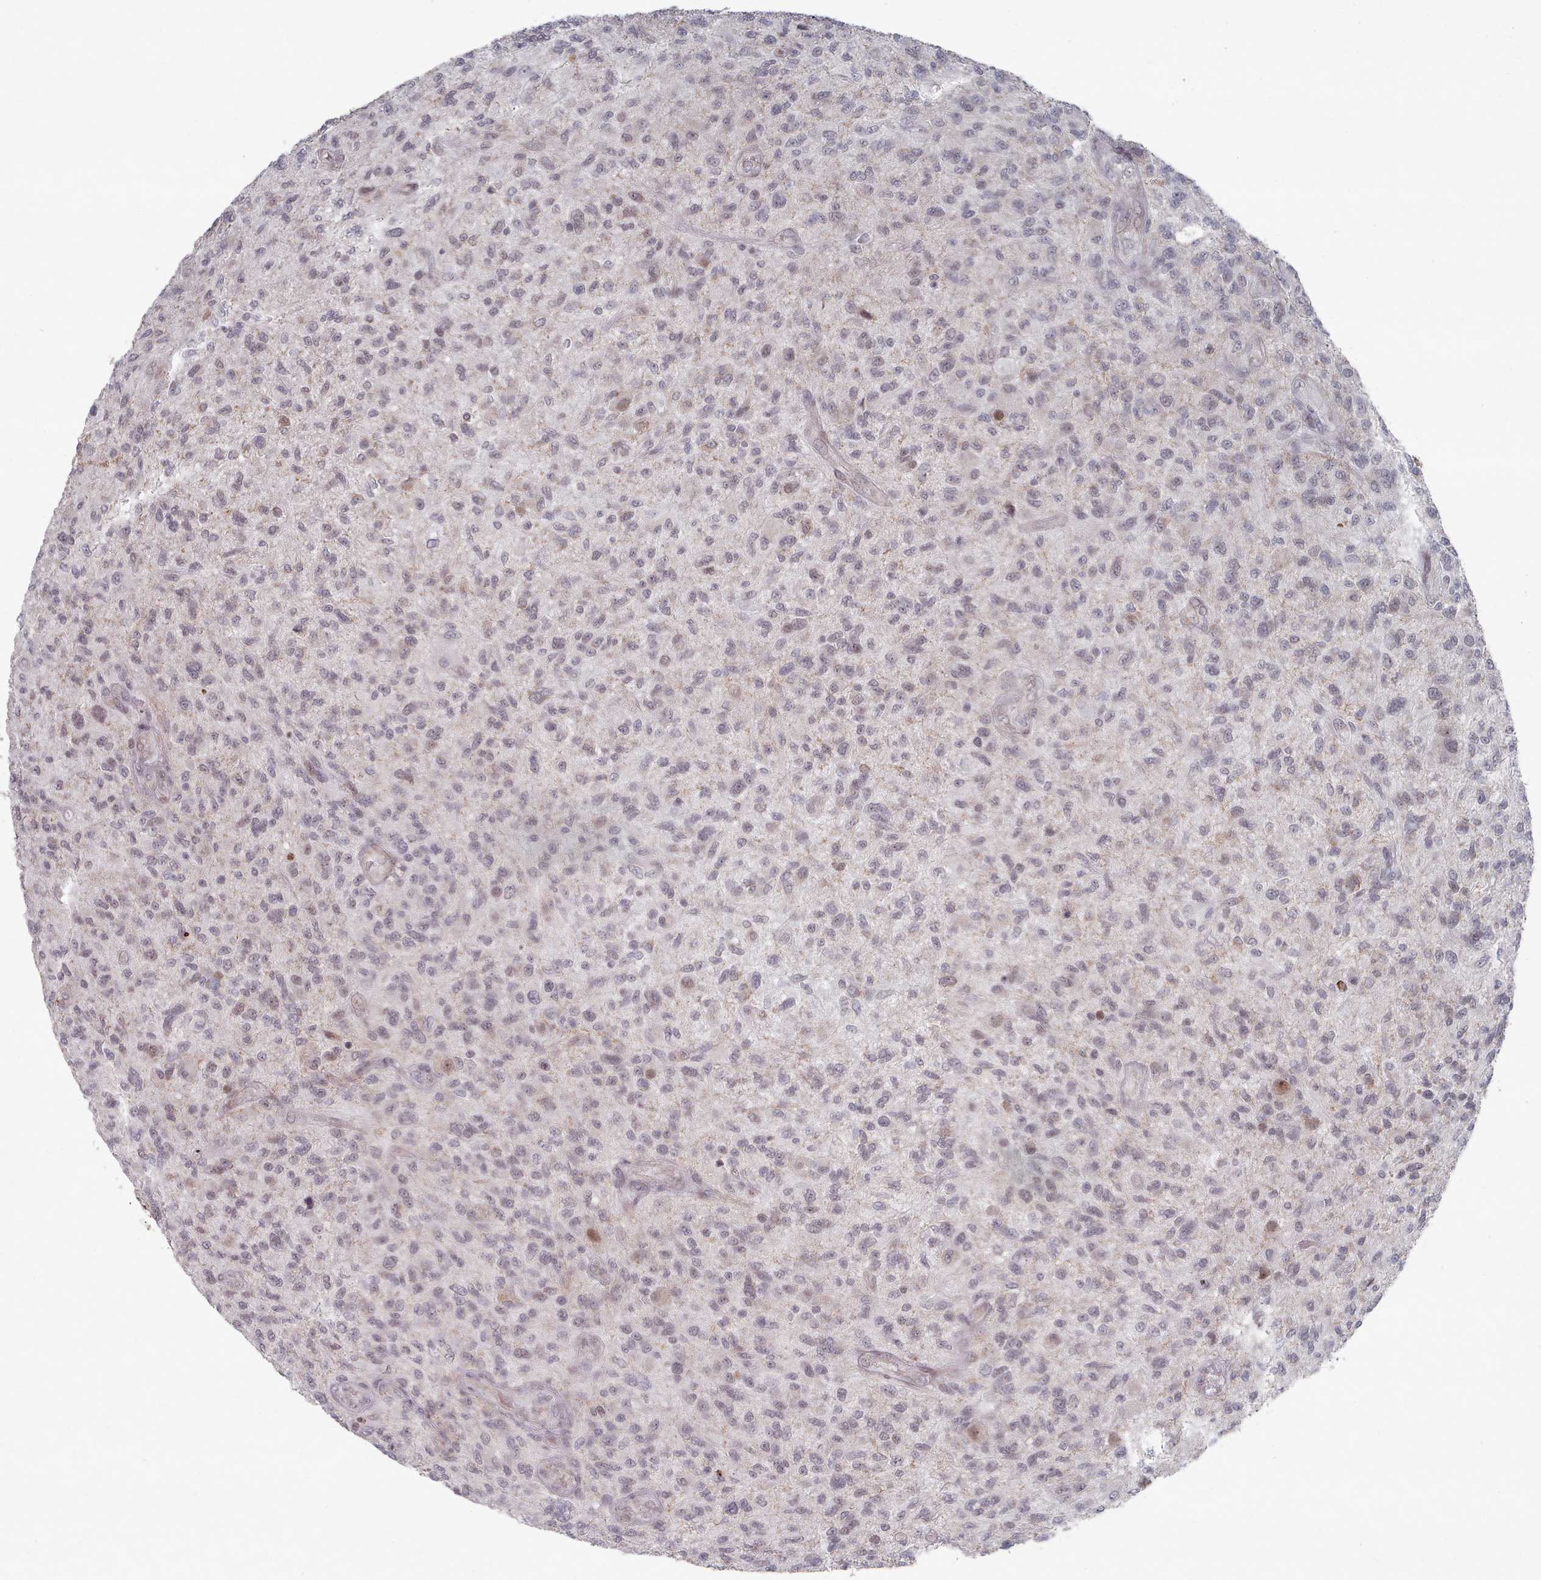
{"staining": {"intensity": "negative", "quantity": "none", "location": "none"}, "tissue": "glioma", "cell_type": "Tumor cells", "image_type": "cancer", "snomed": [{"axis": "morphology", "description": "Glioma, malignant, High grade"}, {"axis": "topography", "description": "Brain"}], "caption": "Tumor cells are negative for protein expression in human malignant glioma (high-grade).", "gene": "CPSF4", "patient": {"sex": "male", "age": 47}}